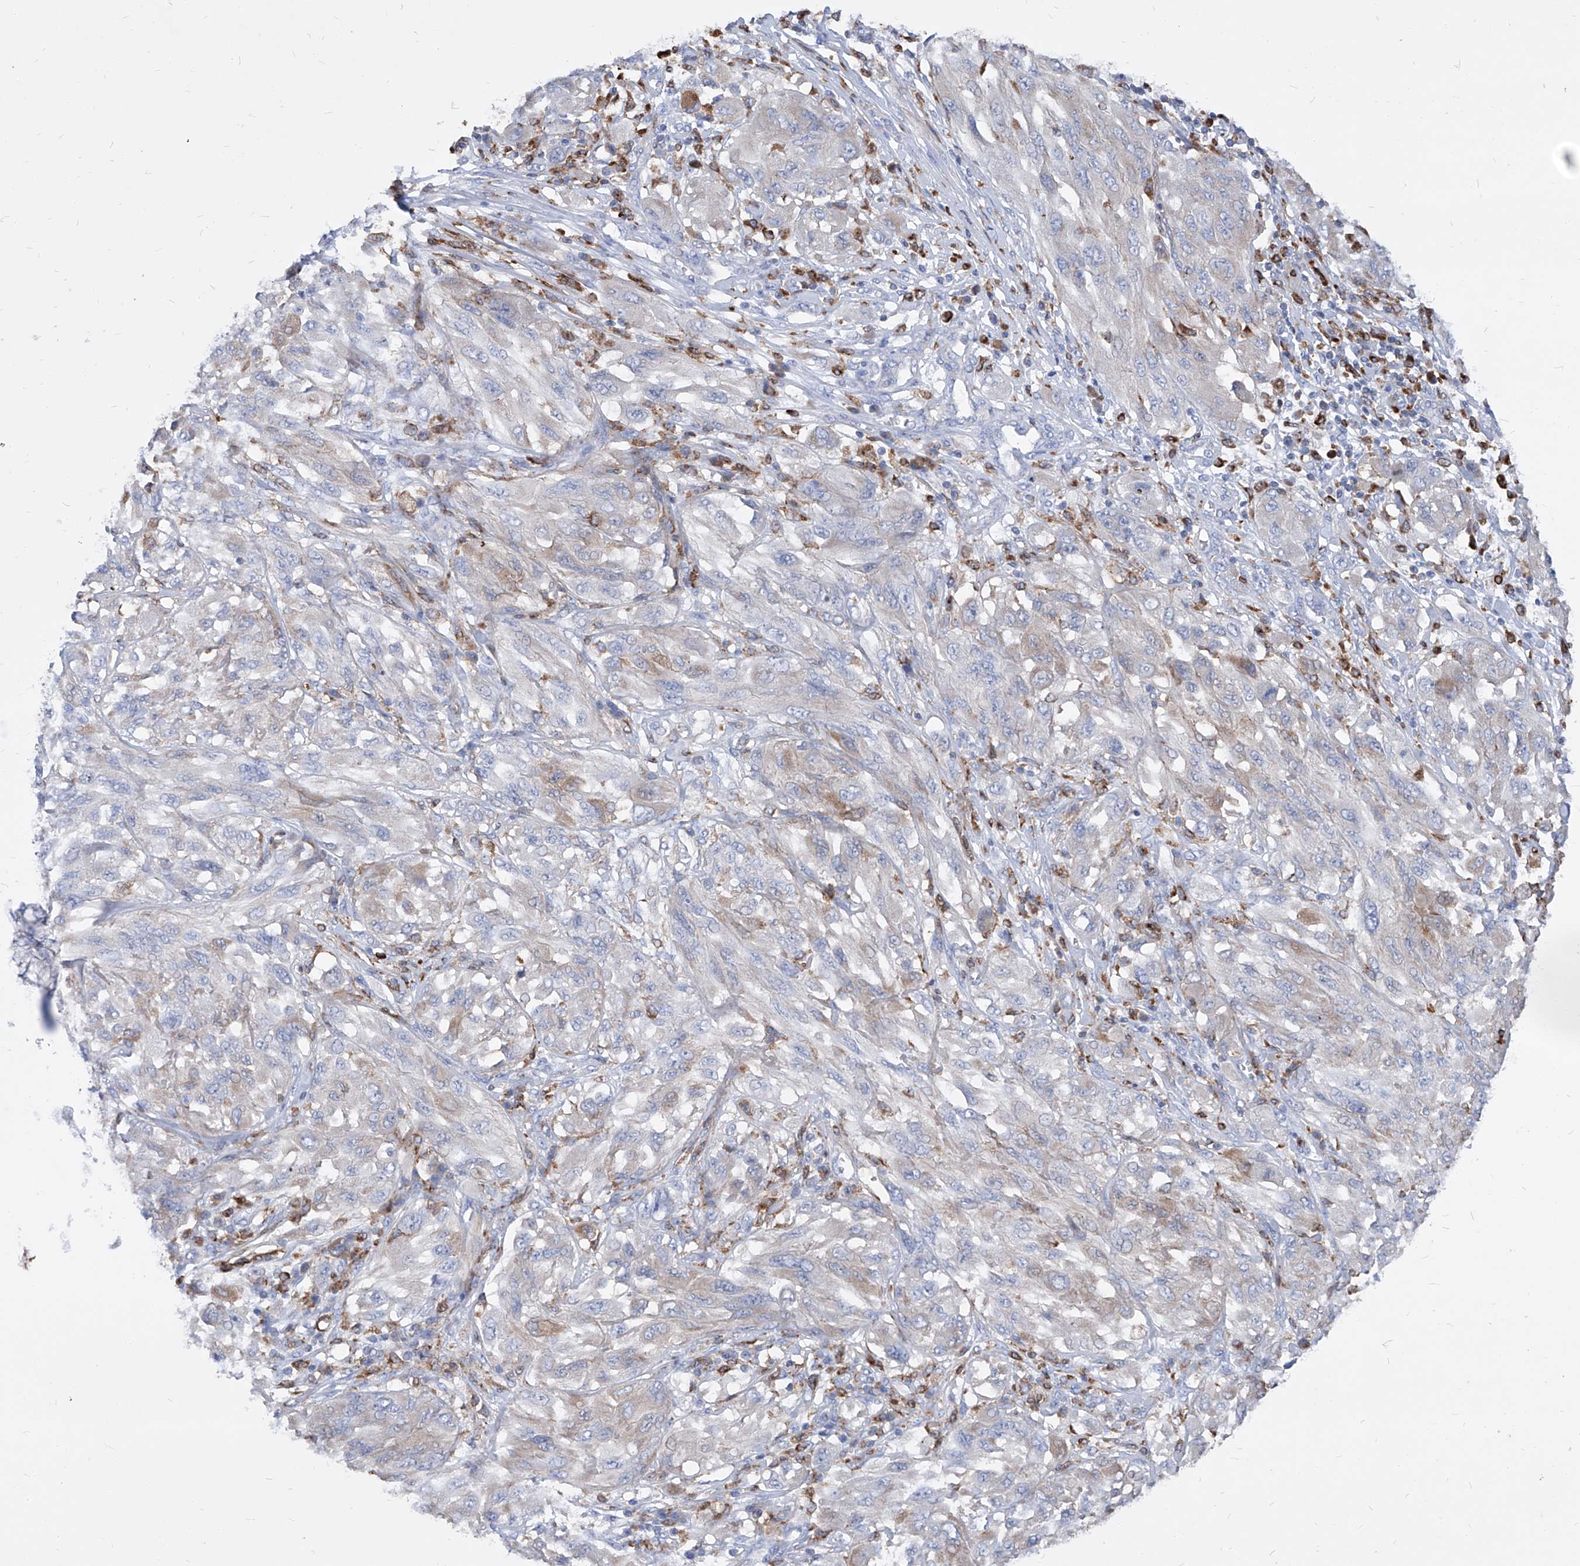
{"staining": {"intensity": "weak", "quantity": "<25%", "location": "cytoplasmic/membranous"}, "tissue": "melanoma", "cell_type": "Tumor cells", "image_type": "cancer", "snomed": [{"axis": "morphology", "description": "Malignant melanoma, NOS"}, {"axis": "topography", "description": "Skin"}], "caption": "Immunohistochemistry image of human melanoma stained for a protein (brown), which demonstrates no staining in tumor cells.", "gene": "UBOX5", "patient": {"sex": "female", "age": 91}}